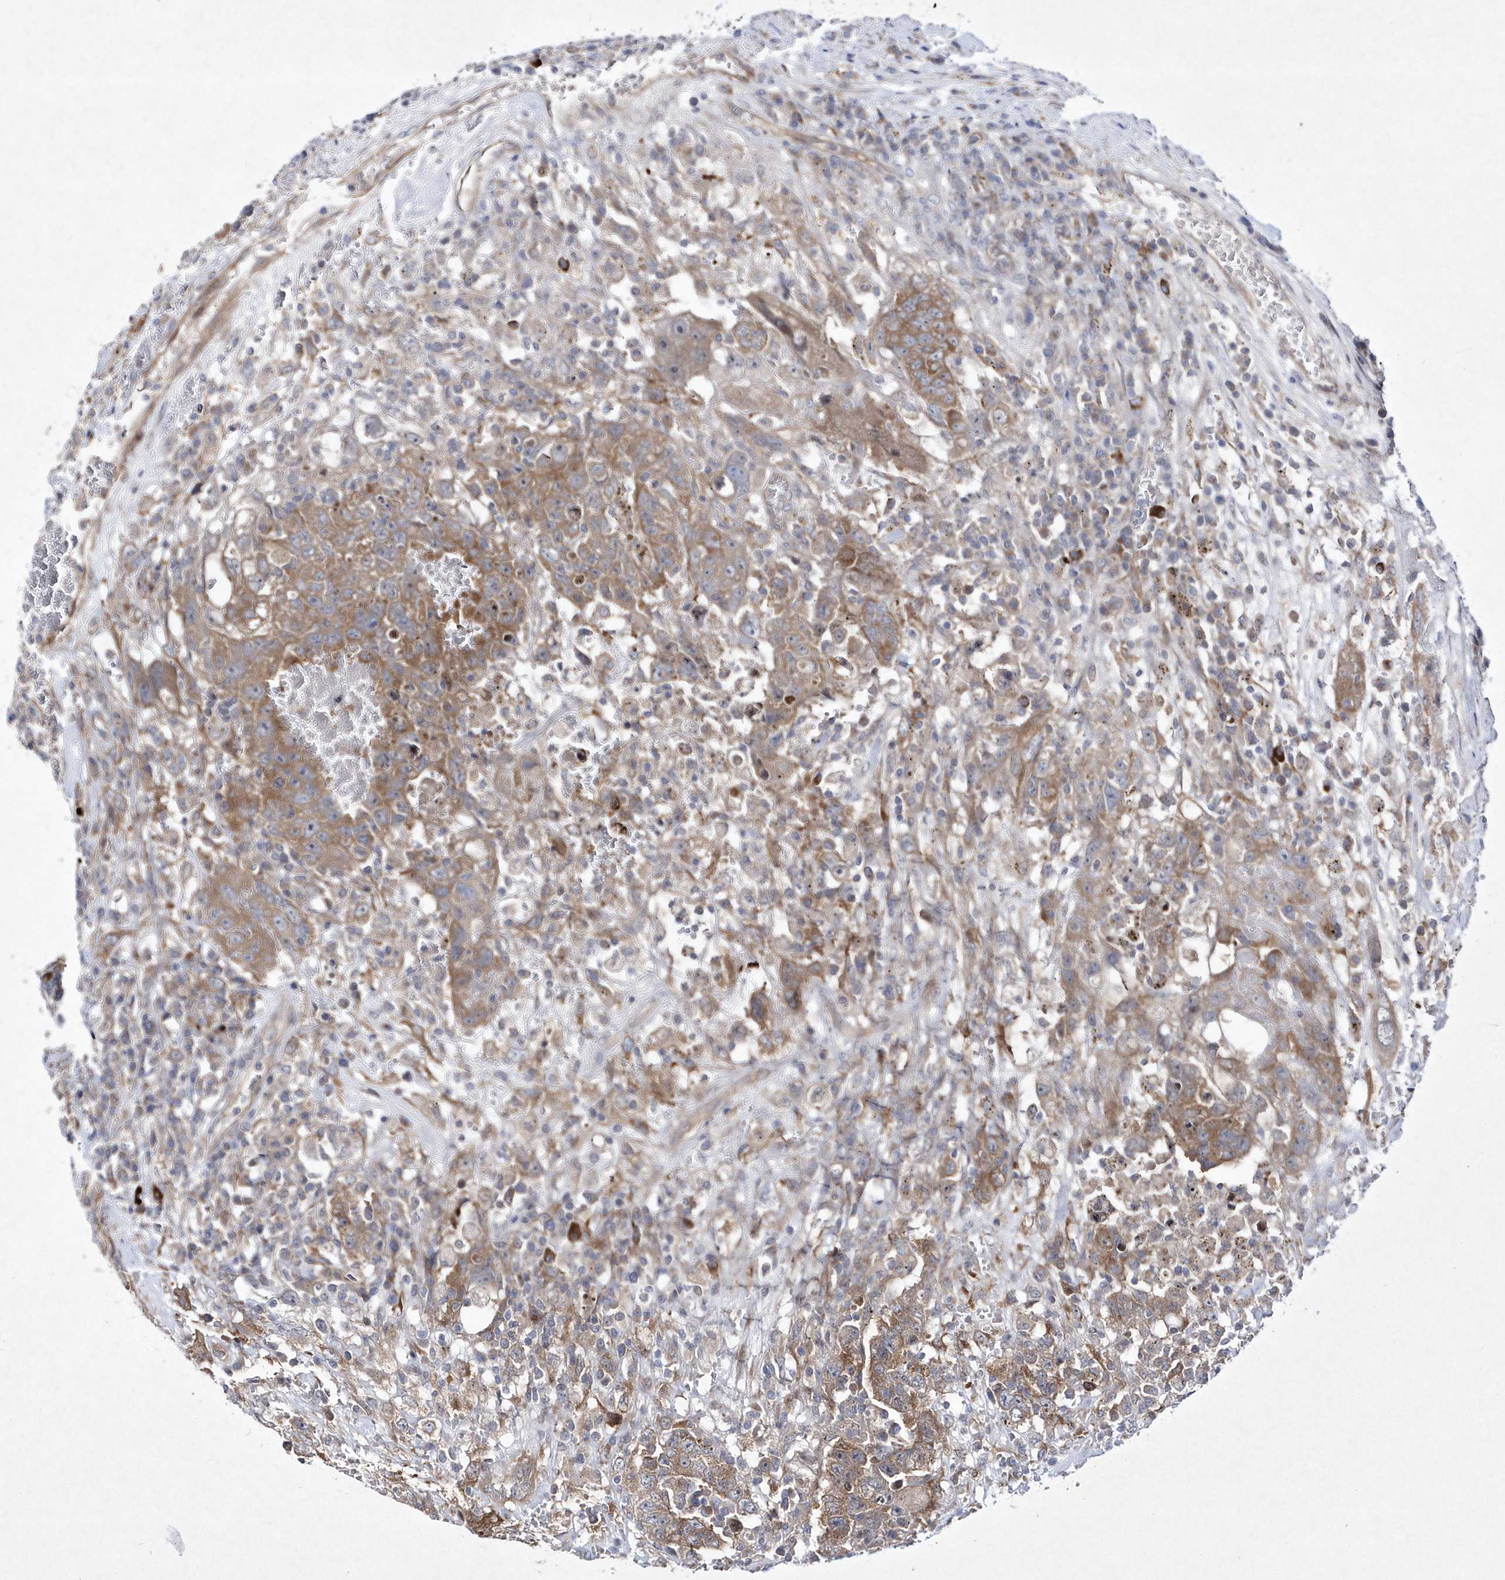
{"staining": {"intensity": "moderate", "quantity": ">75%", "location": "cytoplasmic/membranous"}, "tissue": "testis cancer", "cell_type": "Tumor cells", "image_type": "cancer", "snomed": [{"axis": "morphology", "description": "Carcinoma, Embryonal, NOS"}, {"axis": "topography", "description": "Testis"}], "caption": "A medium amount of moderate cytoplasmic/membranous expression is identified in approximately >75% of tumor cells in testis cancer tissue. The staining was performed using DAB, with brown indicating positive protein expression. Nuclei are stained blue with hematoxylin.", "gene": "DSPP", "patient": {"sex": "male", "age": 26}}